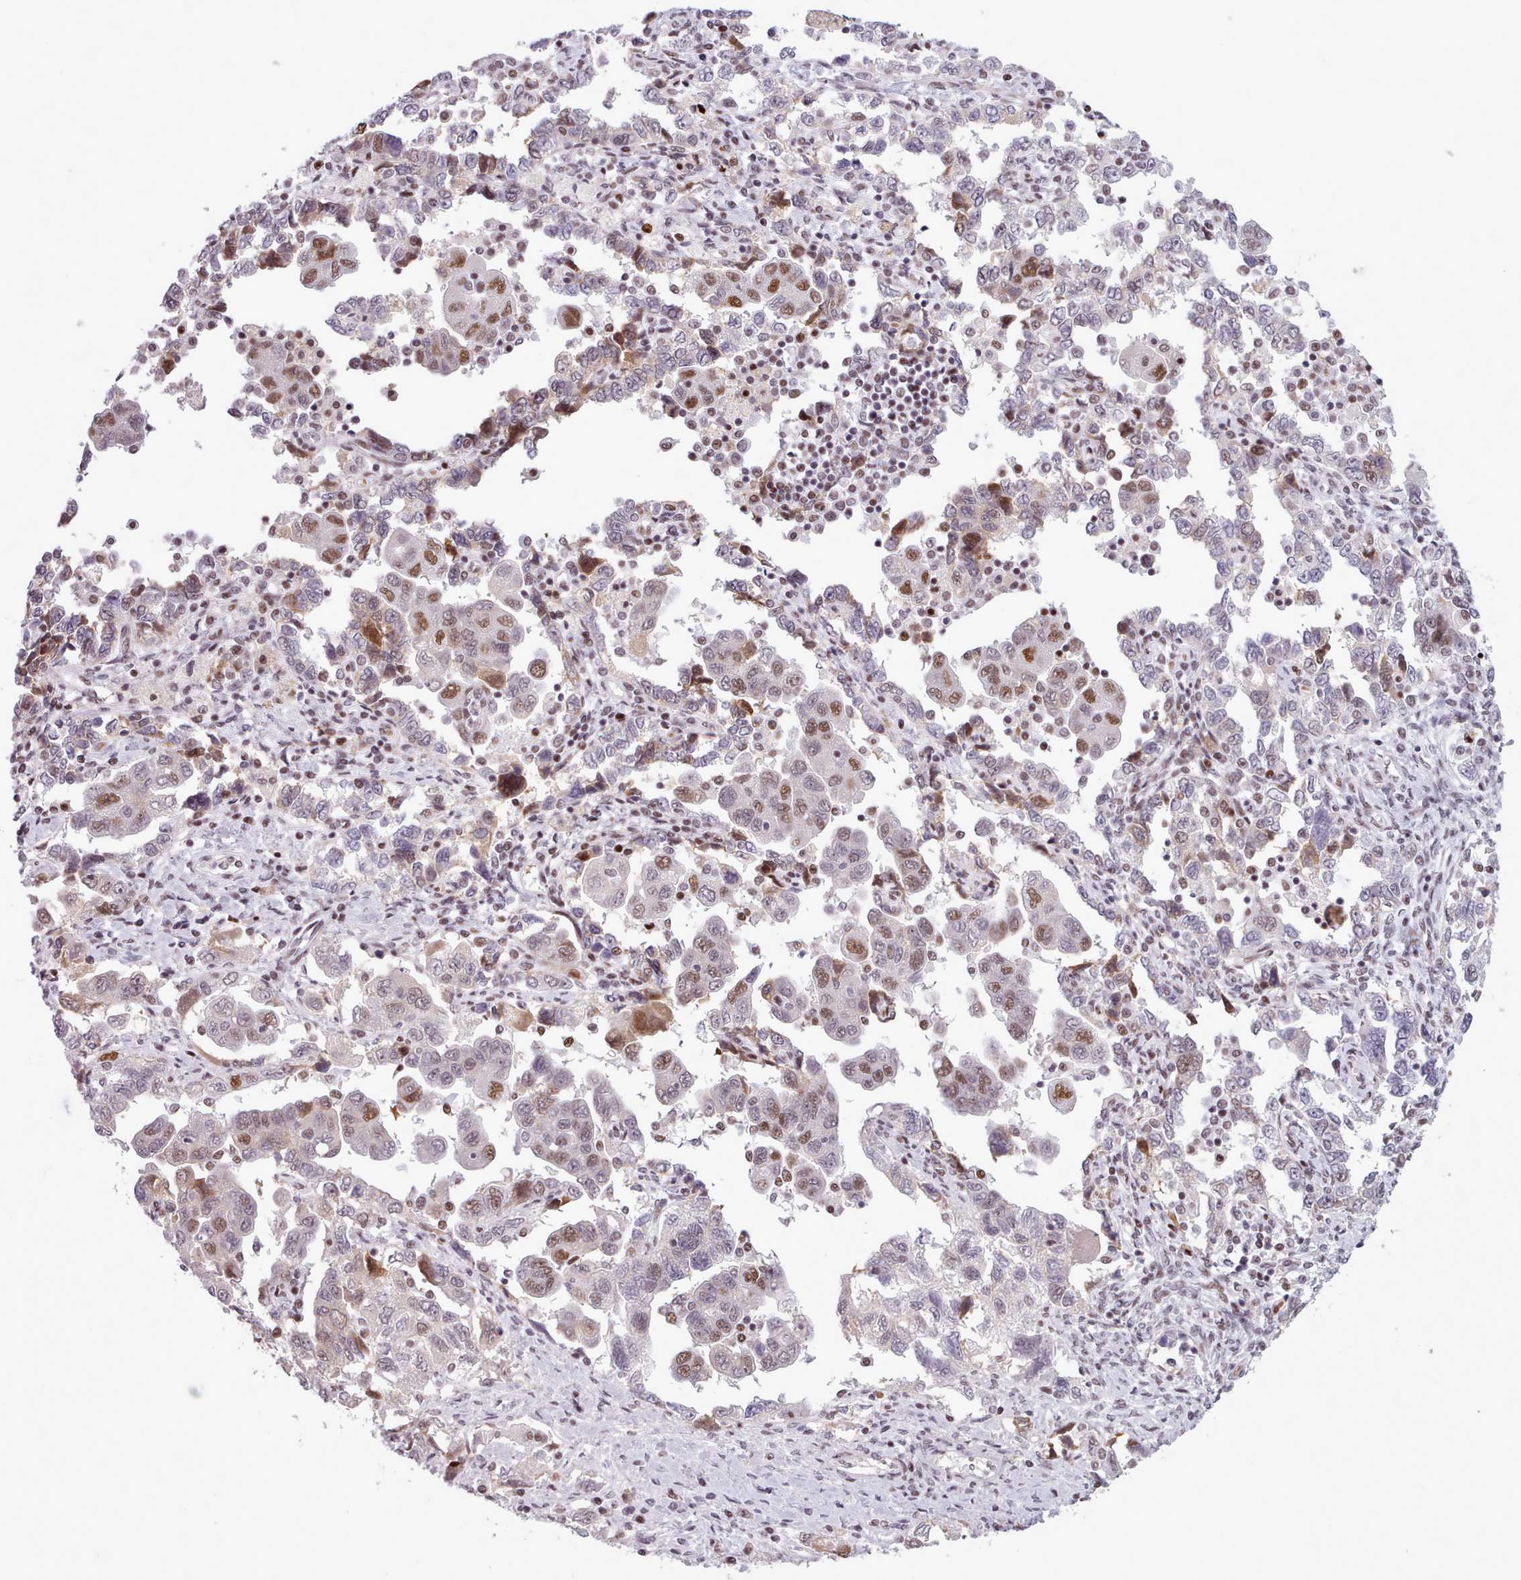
{"staining": {"intensity": "moderate", "quantity": ">75%", "location": "nuclear"}, "tissue": "ovarian cancer", "cell_type": "Tumor cells", "image_type": "cancer", "snomed": [{"axis": "morphology", "description": "Carcinoma, NOS"}, {"axis": "morphology", "description": "Cystadenocarcinoma, serous, NOS"}, {"axis": "topography", "description": "Ovary"}], "caption": "Approximately >75% of tumor cells in ovarian cancer show moderate nuclear protein positivity as visualized by brown immunohistochemical staining.", "gene": "SRSF4", "patient": {"sex": "female", "age": 69}}